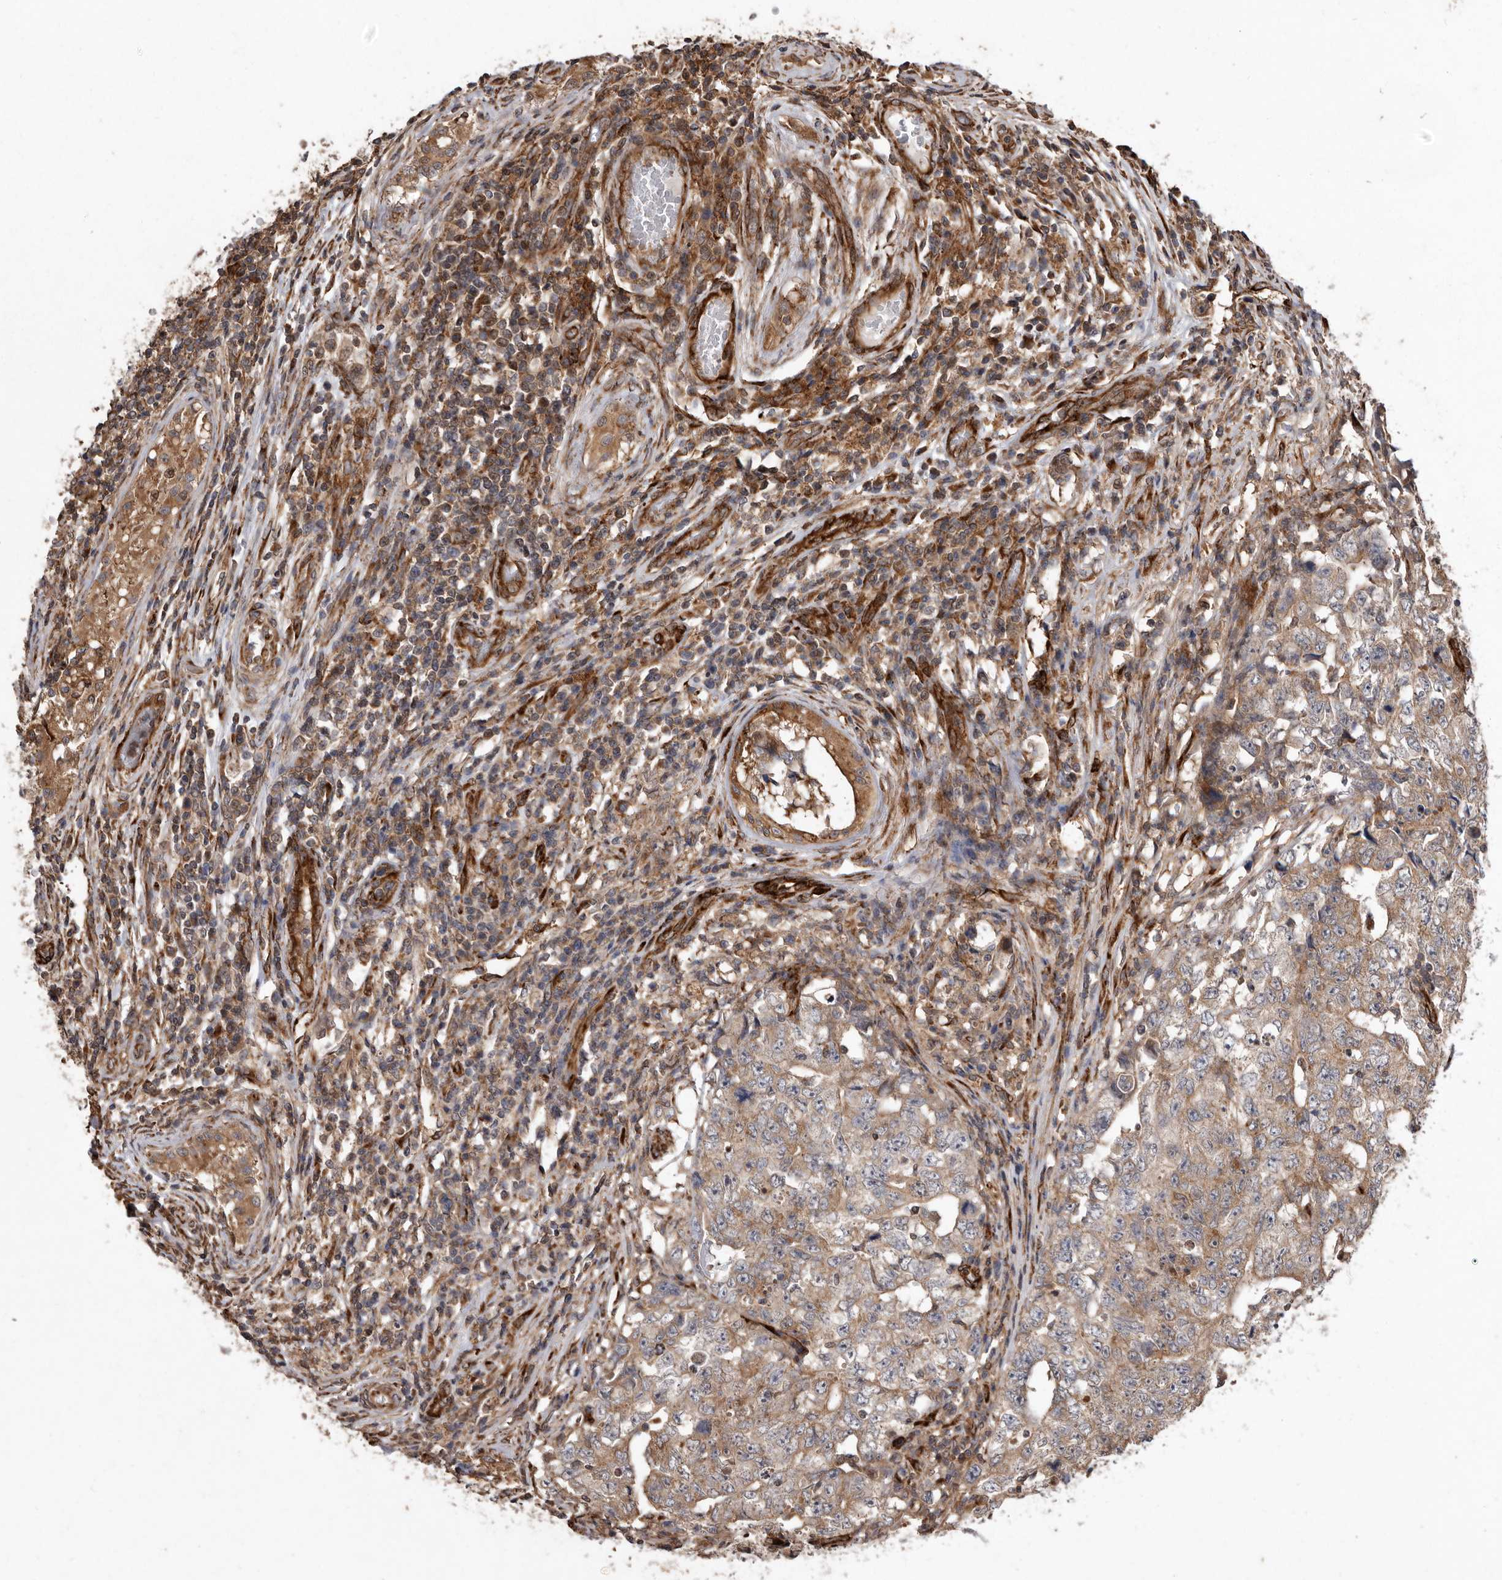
{"staining": {"intensity": "moderate", "quantity": ">75%", "location": "cytoplasmic/membranous"}, "tissue": "testis cancer", "cell_type": "Tumor cells", "image_type": "cancer", "snomed": [{"axis": "morphology", "description": "Carcinoma, Embryonal, NOS"}, {"axis": "topography", "description": "Testis"}], "caption": "A brown stain highlights moderate cytoplasmic/membranous positivity of a protein in embryonal carcinoma (testis) tumor cells.", "gene": "FLAD1", "patient": {"sex": "male", "age": 26}}